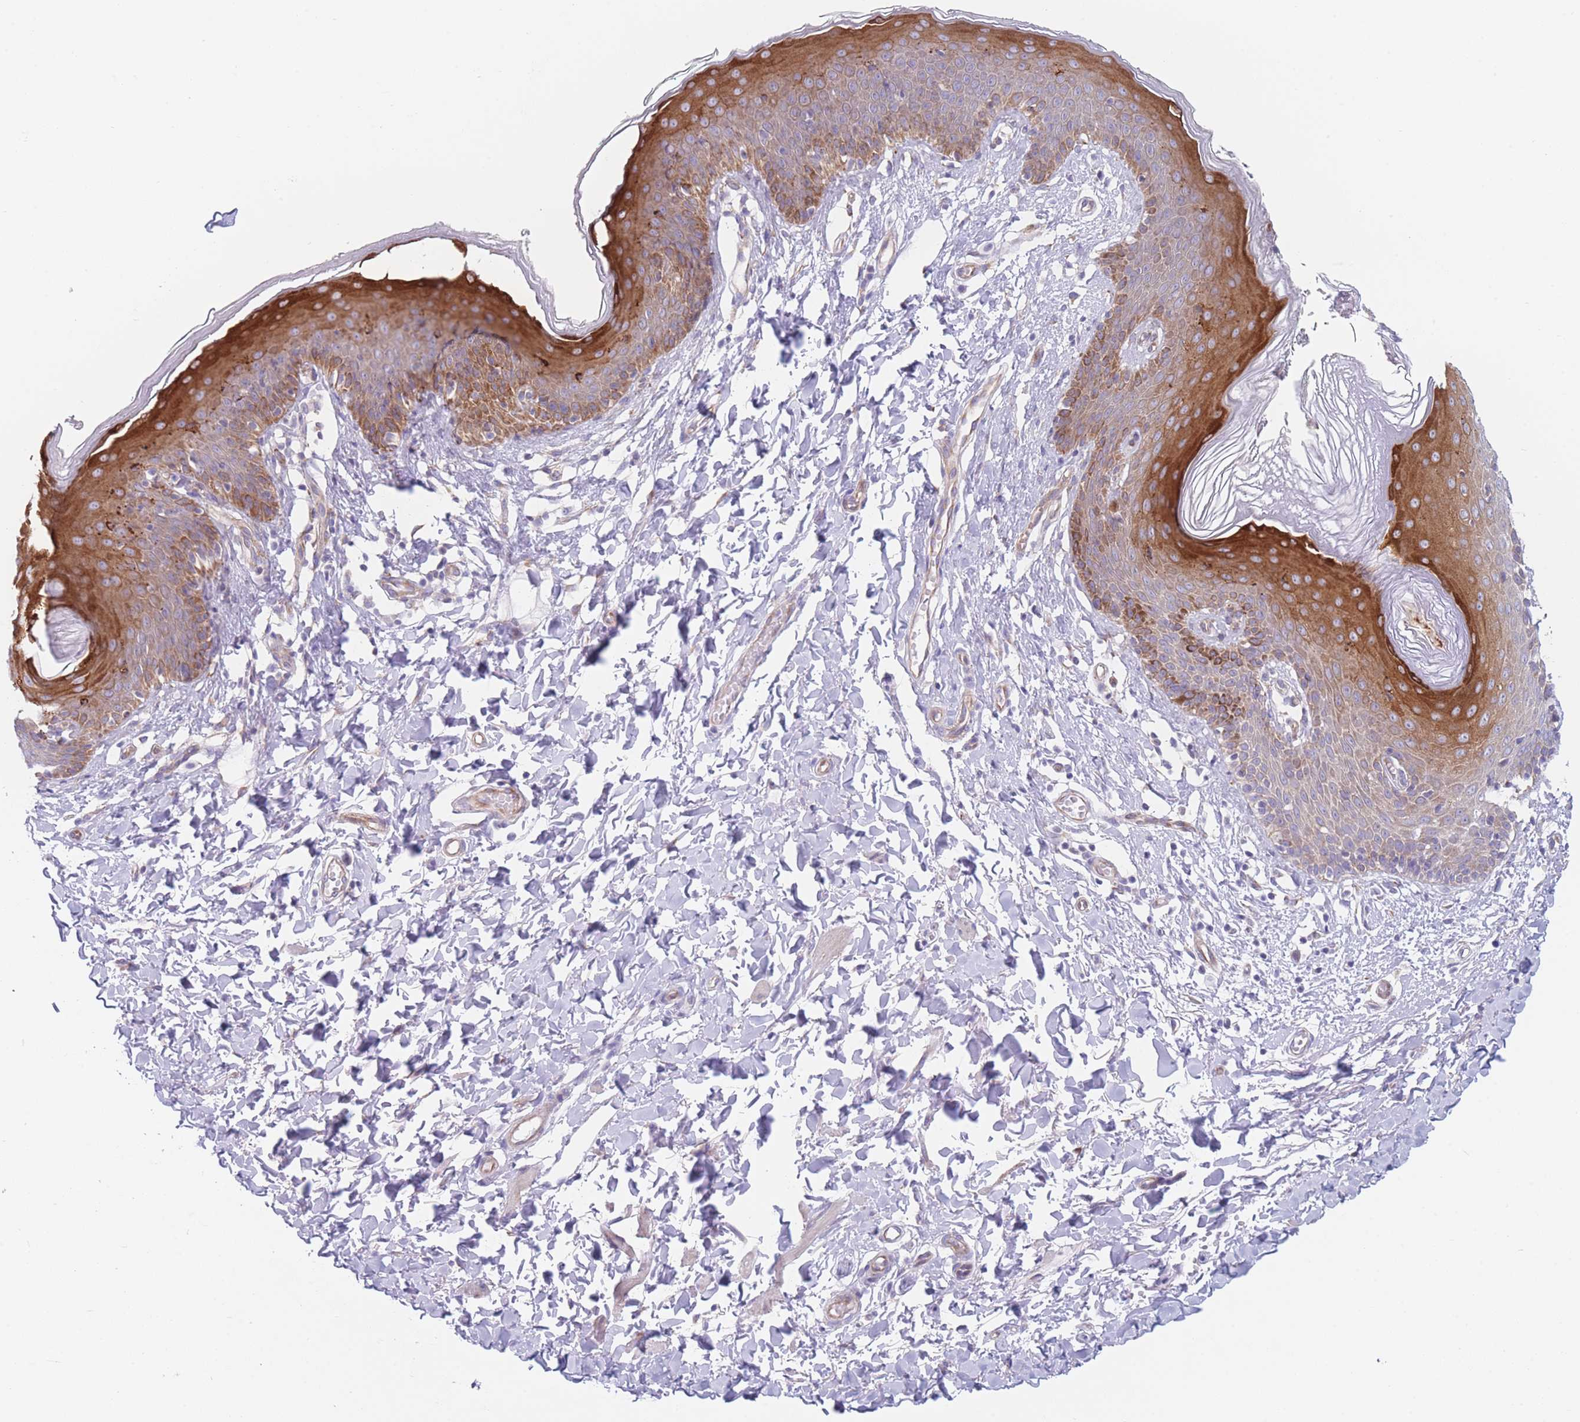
{"staining": {"intensity": "strong", "quantity": "25%-75%", "location": "cytoplasmic/membranous"}, "tissue": "skin", "cell_type": "Epidermal cells", "image_type": "normal", "snomed": [{"axis": "morphology", "description": "Normal tissue, NOS"}, {"axis": "topography", "description": "Vulva"}], "caption": "Brown immunohistochemical staining in benign human skin displays strong cytoplasmic/membranous positivity in about 25%-75% of epidermal cells. The staining is performed using DAB (3,3'-diaminobenzidine) brown chromogen to label protein expression. The nuclei are counter-stained blue using hematoxylin.", "gene": "AK9", "patient": {"sex": "female", "age": 66}}